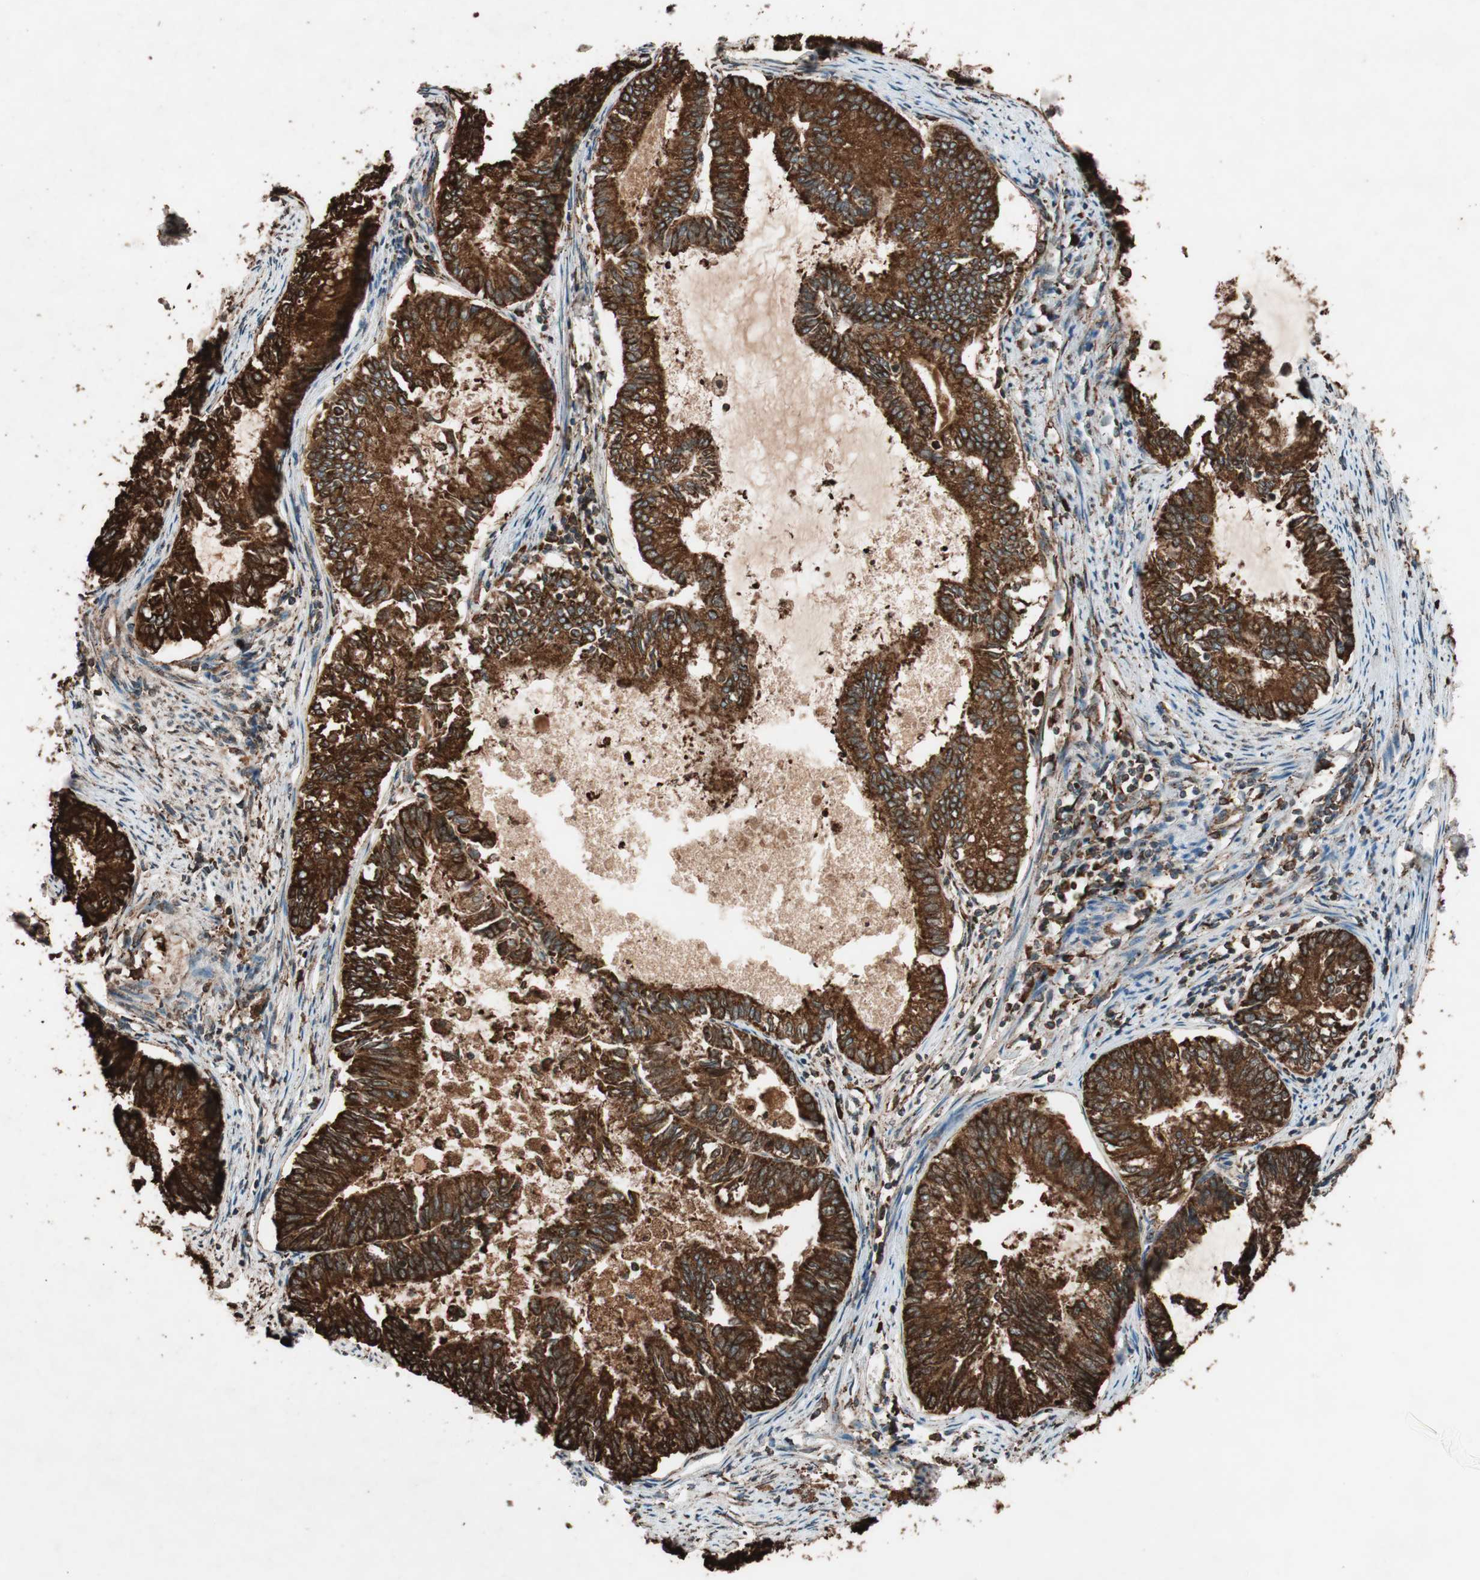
{"staining": {"intensity": "strong", "quantity": ">75%", "location": "cytoplasmic/membranous"}, "tissue": "endometrial cancer", "cell_type": "Tumor cells", "image_type": "cancer", "snomed": [{"axis": "morphology", "description": "Adenocarcinoma, NOS"}, {"axis": "topography", "description": "Endometrium"}], "caption": "IHC of endometrial adenocarcinoma demonstrates high levels of strong cytoplasmic/membranous positivity in about >75% of tumor cells. The staining was performed using DAB to visualize the protein expression in brown, while the nuclei were stained in blue with hematoxylin (Magnification: 20x).", "gene": "VEGFA", "patient": {"sex": "female", "age": 86}}